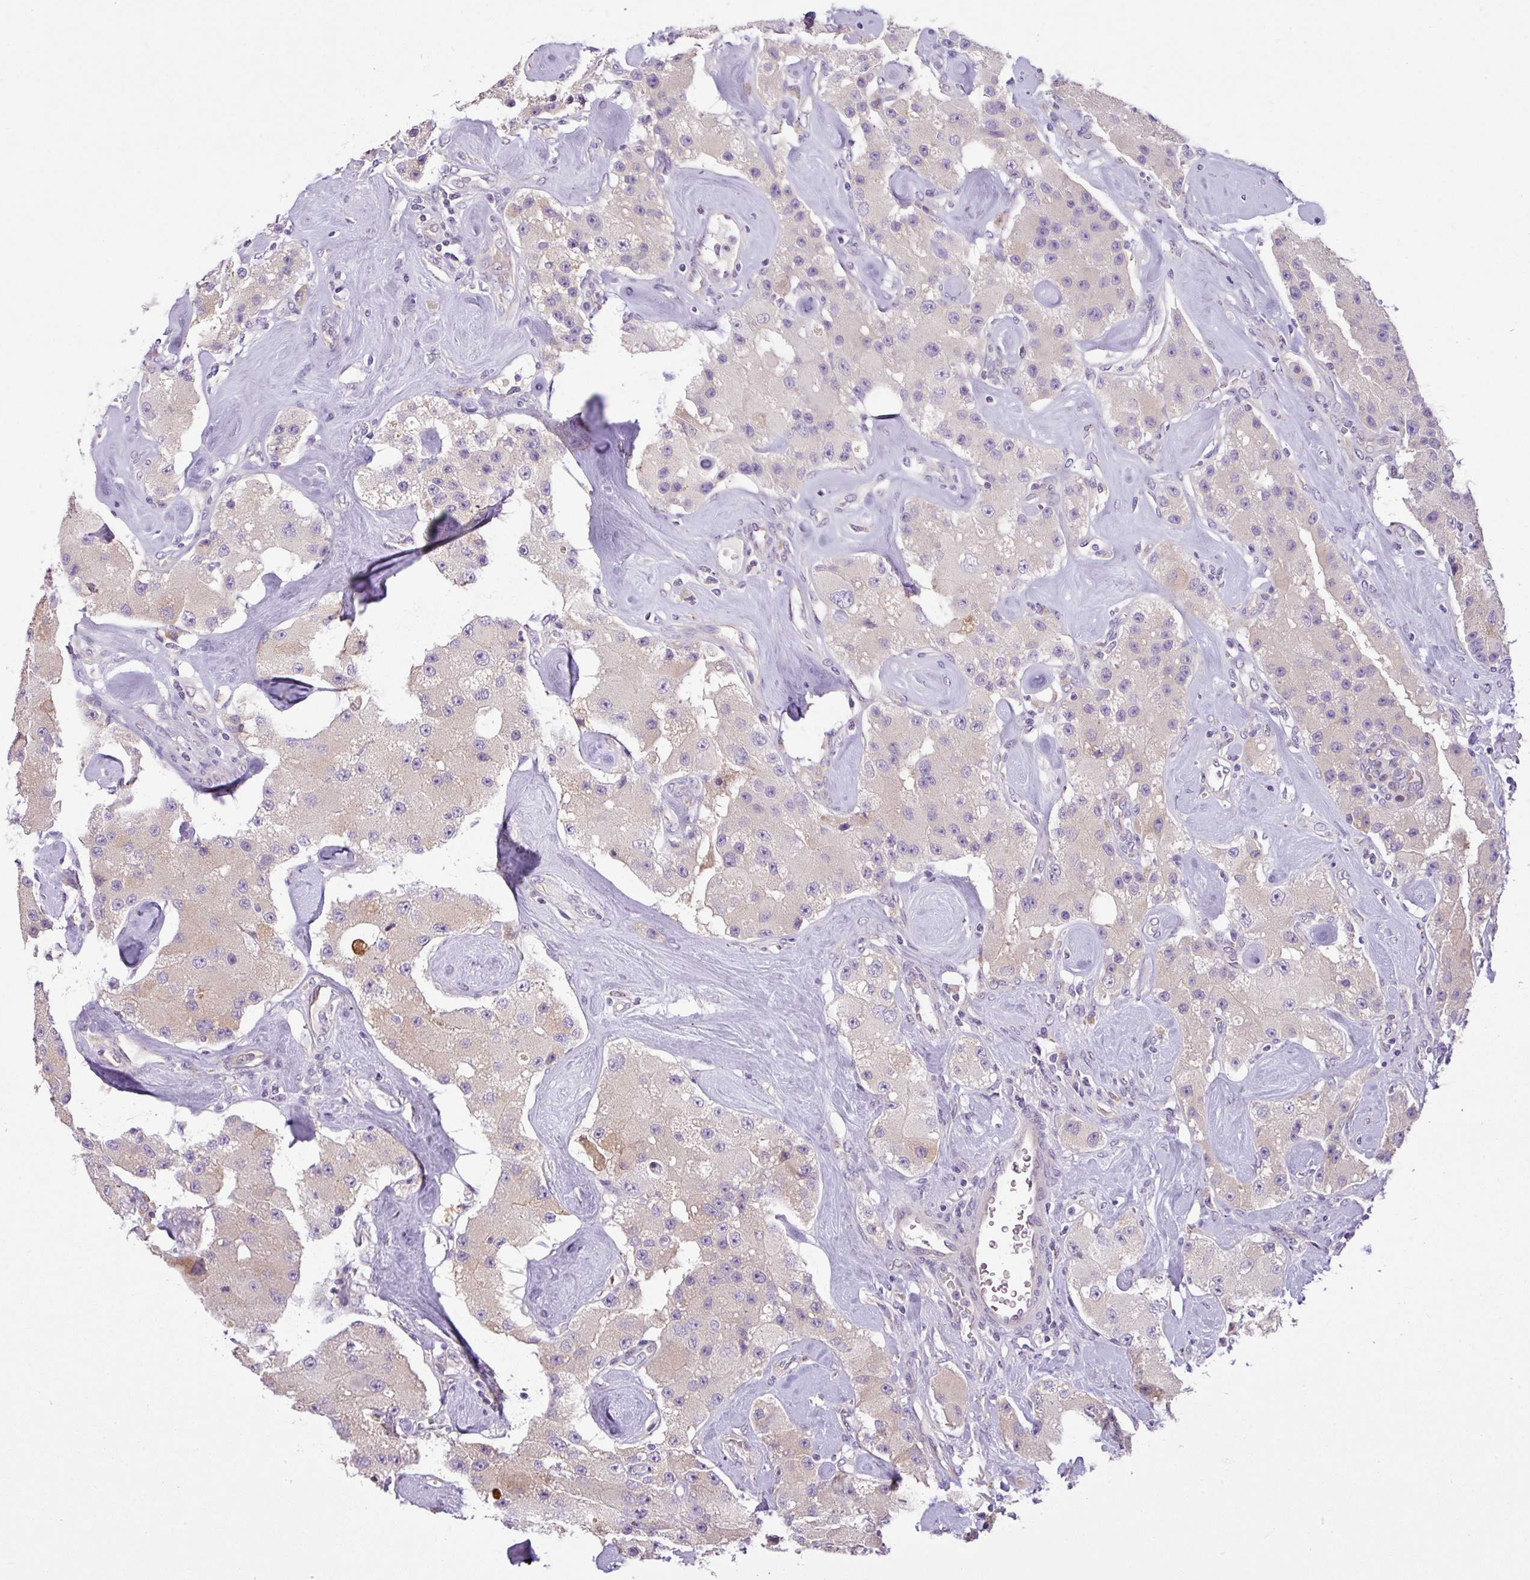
{"staining": {"intensity": "negative", "quantity": "none", "location": "none"}, "tissue": "carcinoid", "cell_type": "Tumor cells", "image_type": "cancer", "snomed": [{"axis": "morphology", "description": "Carcinoid, malignant, NOS"}, {"axis": "topography", "description": "Pancreas"}], "caption": "This is an immunohistochemistry (IHC) micrograph of human carcinoid (malignant). There is no expression in tumor cells.", "gene": "PIK3R5", "patient": {"sex": "male", "age": 41}}